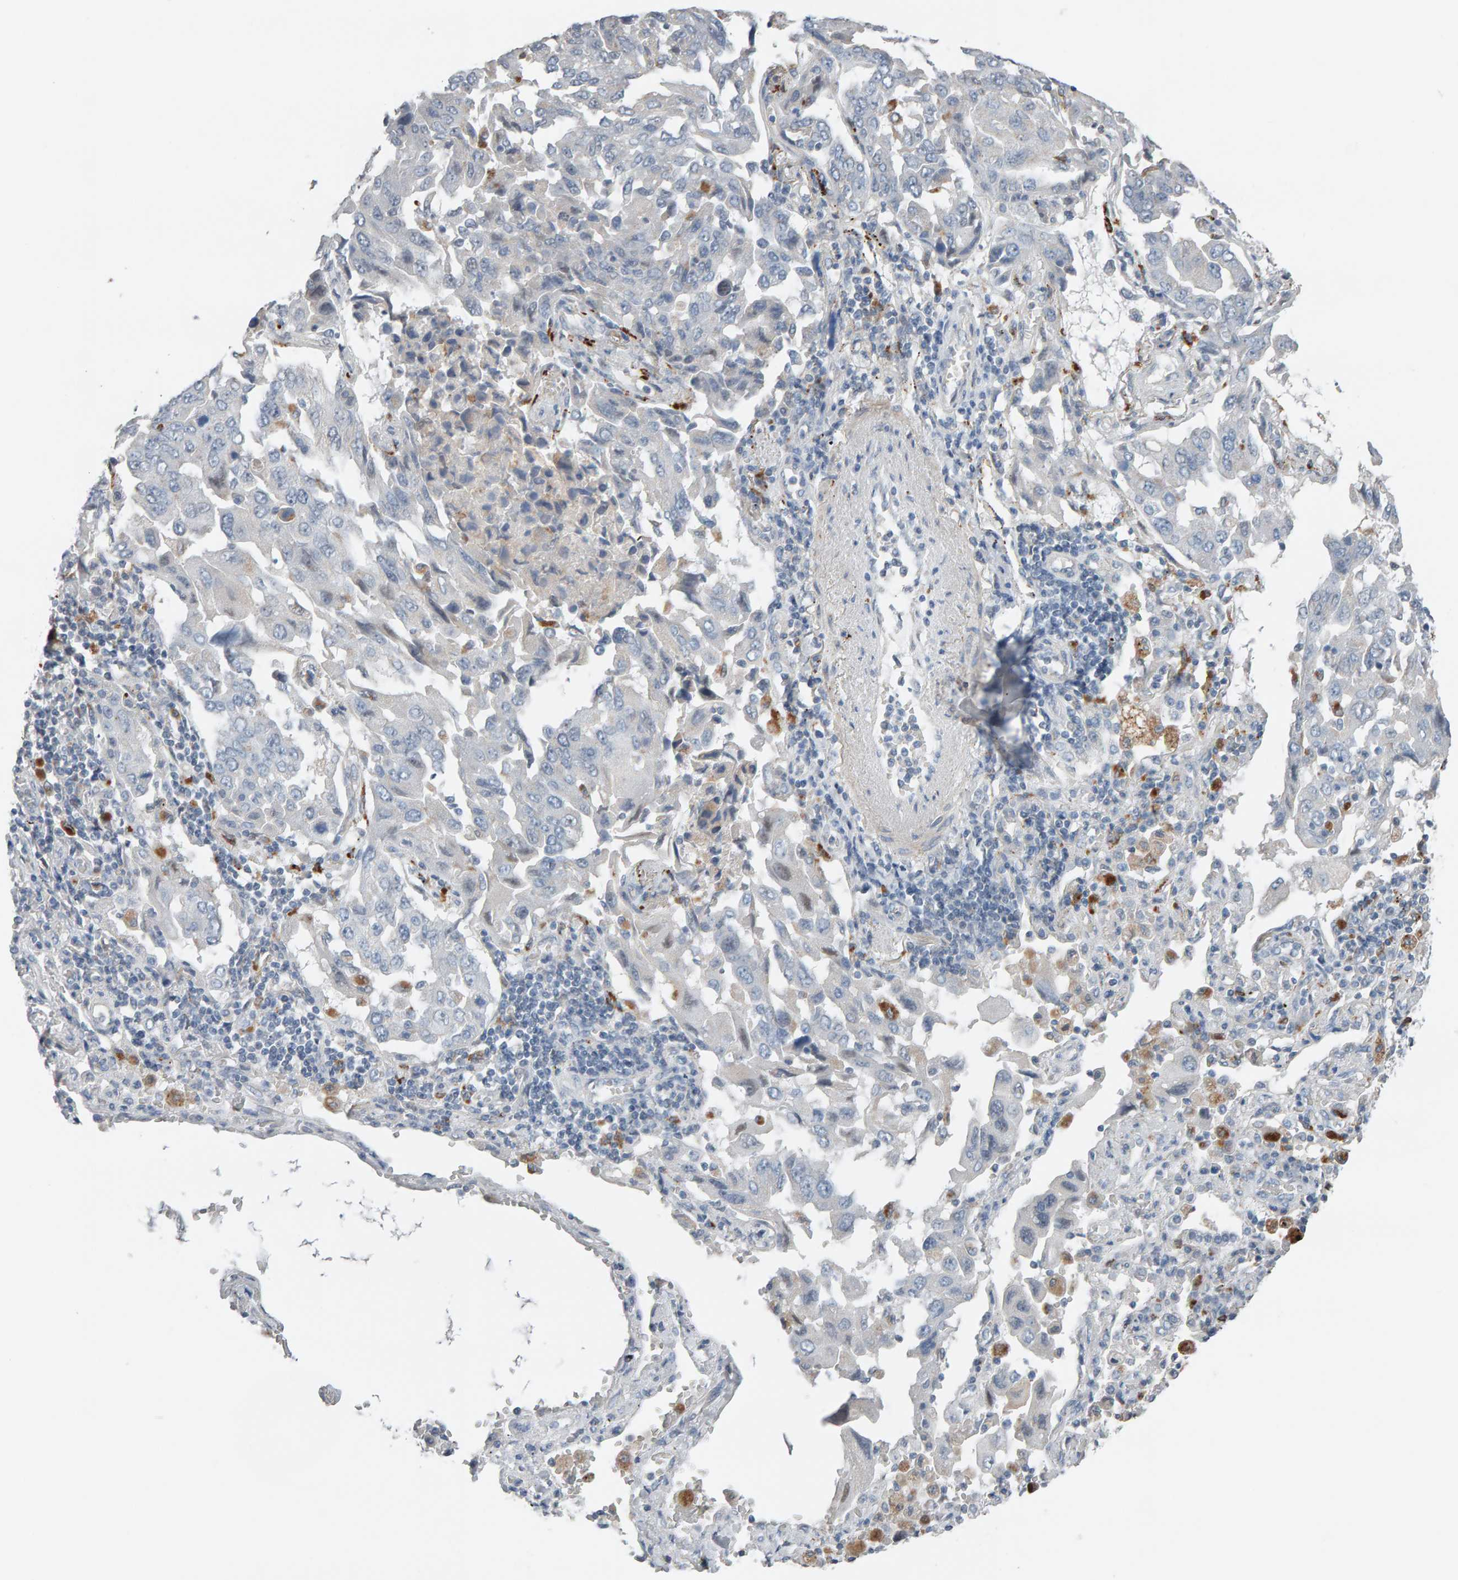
{"staining": {"intensity": "negative", "quantity": "none", "location": "none"}, "tissue": "lung cancer", "cell_type": "Tumor cells", "image_type": "cancer", "snomed": [{"axis": "morphology", "description": "Adenocarcinoma, NOS"}, {"axis": "topography", "description": "Lung"}], "caption": "High power microscopy image of an immunohistochemistry micrograph of lung cancer, revealing no significant expression in tumor cells. The staining was performed using DAB to visualize the protein expression in brown, while the nuclei were stained in blue with hematoxylin (Magnification: 20x).", "gene": "IPPK", "patient": {"sex": "female", "age": 65}}